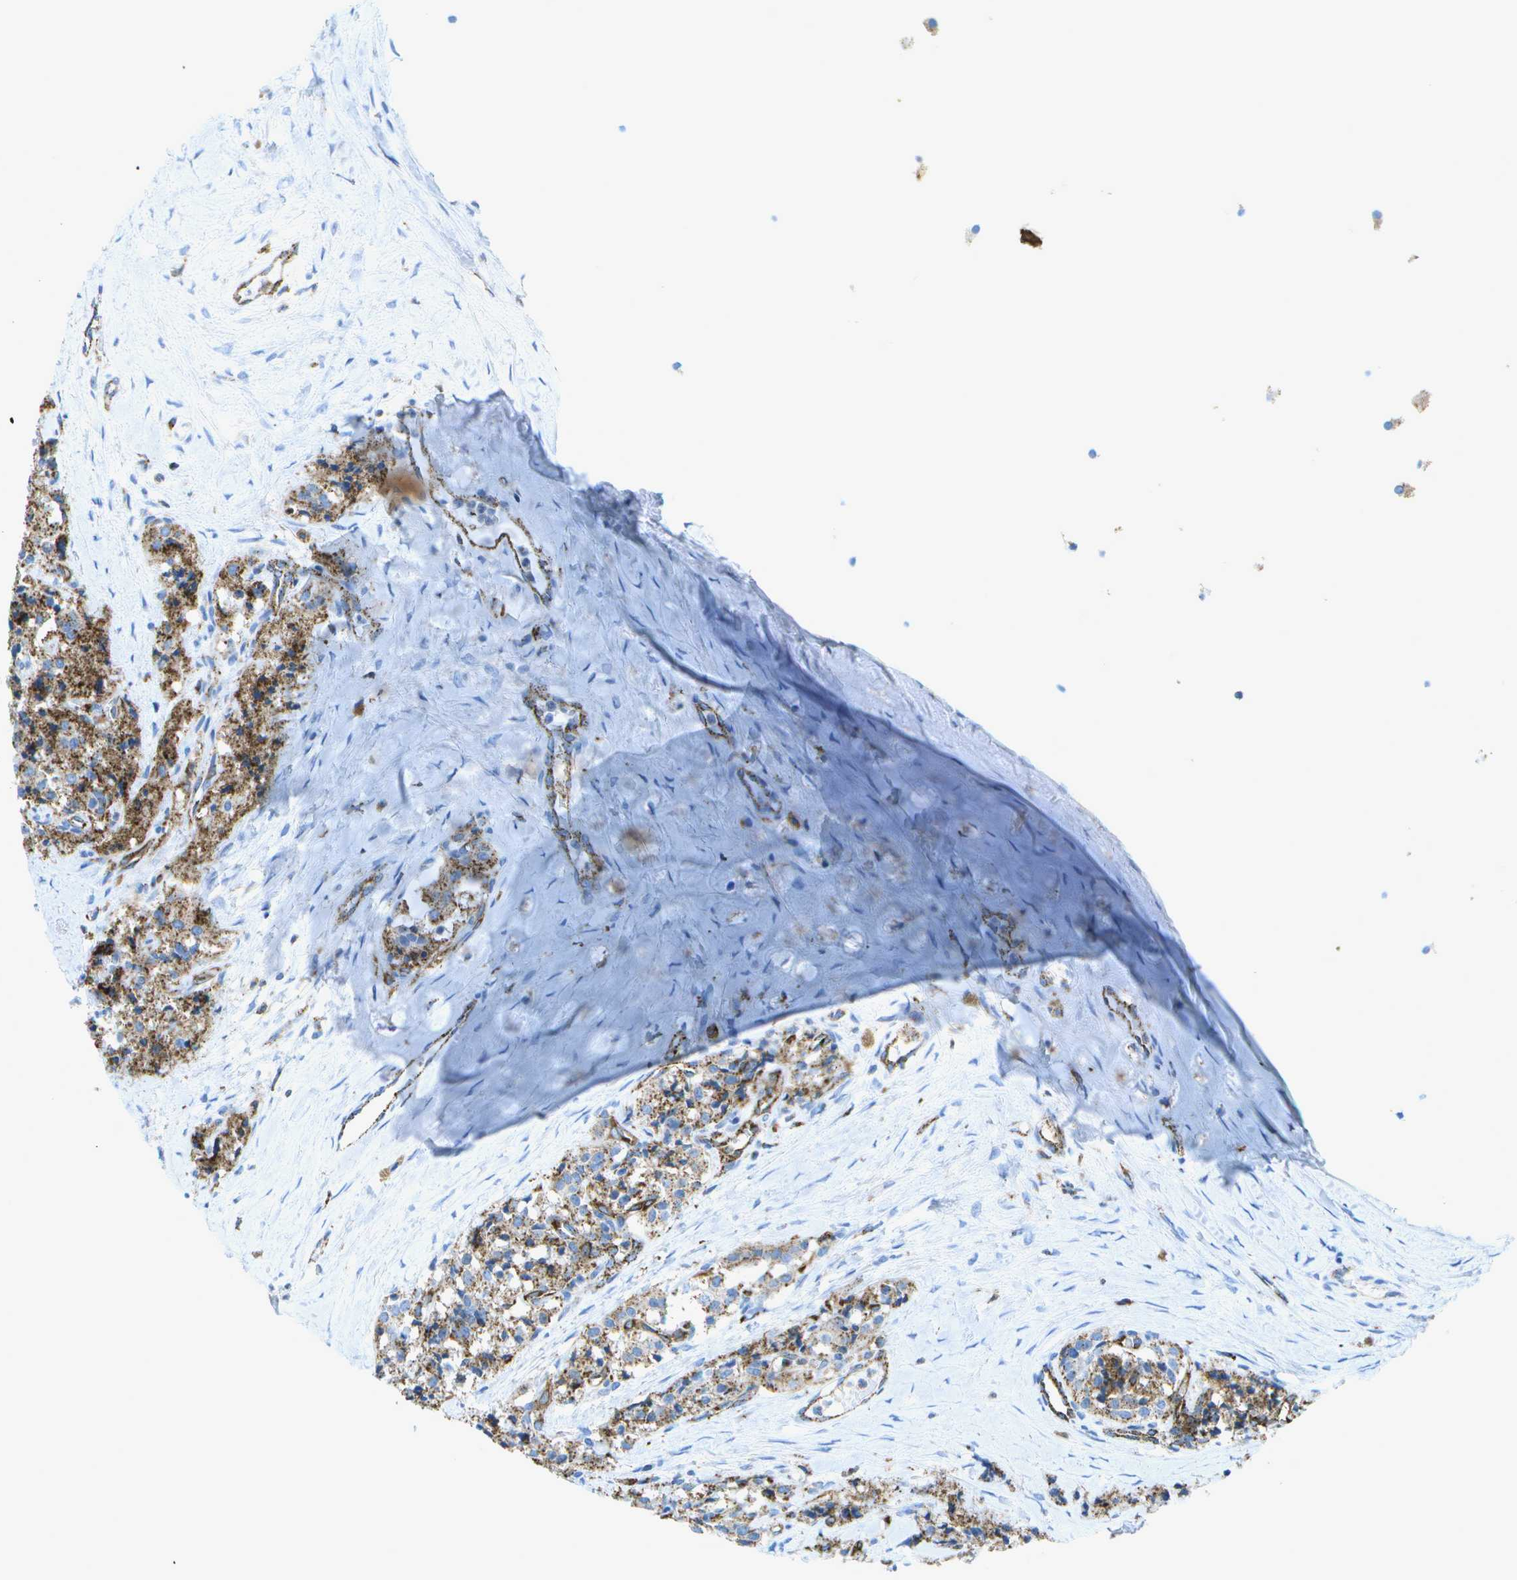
{"staining": {"intensity": "moderate", "quantity": ">75%", "location": "cytoplasmic/membranous"}, "tissue": "carcinoid", "cell_type": "Tumor cells", "image_type": "cancer", "snomed": [{"axis": "morphology", "description": "Carcinoid, malignant, NOS"}, {"axis": "topography", "description": "Lung"}], "caption": "There is medium levels of moderate cytoplasmic/membranous staining in tumor cells of carcinoid, as demonstrated by immunohistochemical staining (brown color).", "gene": "PRCP", "patient": {"sex": "male", "age": 30}}